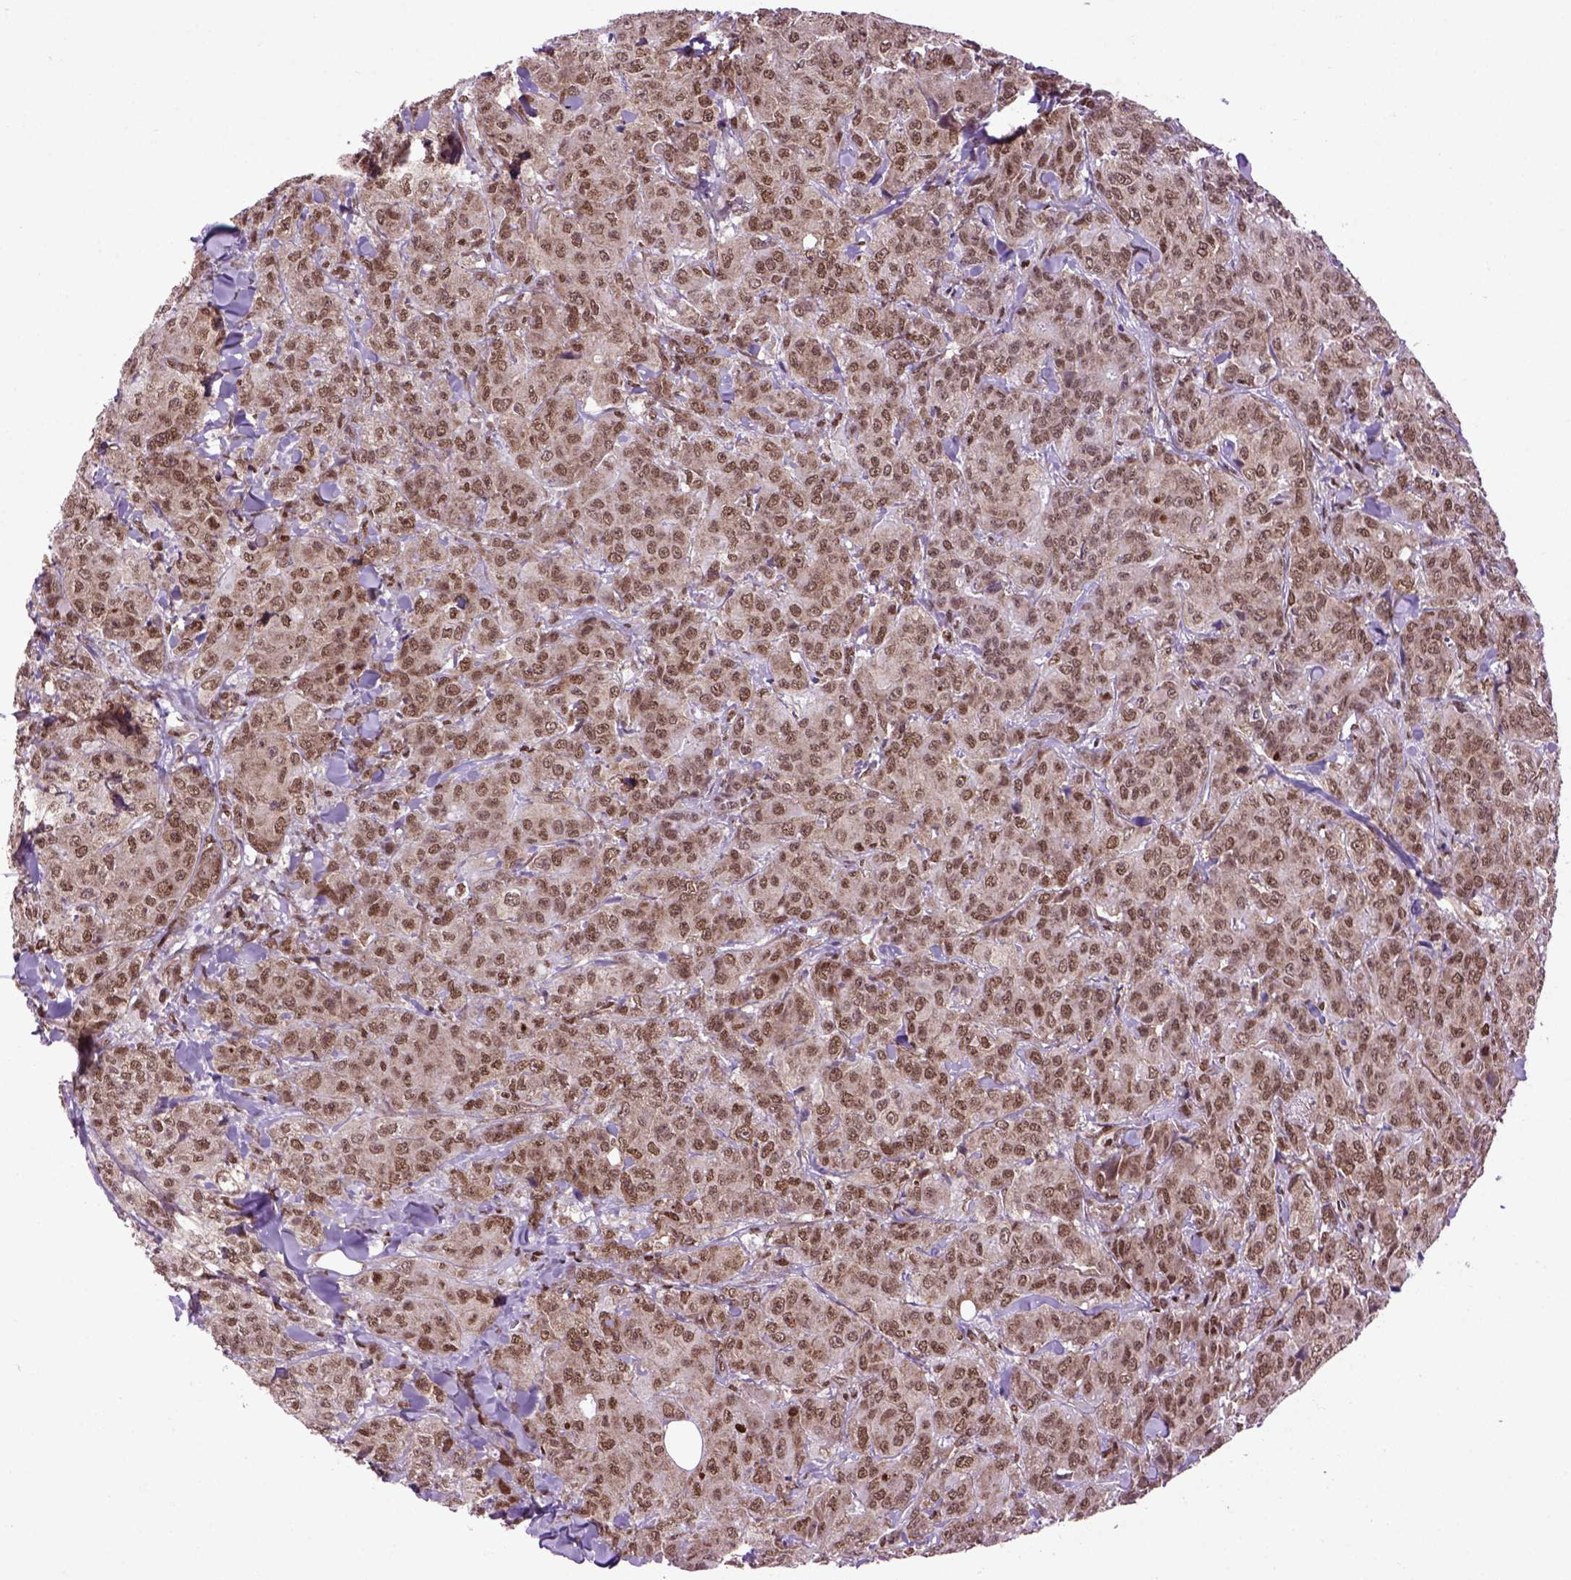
{"staining": {"intensity": "moderate", "quantity": ">75%", "location": "cytoplasmic/membranous,nuclear"}, "tissue": "breast cancer", "cell_type": "Tumor cells", "image_type": "cancer", "snomed": [{"axis": "morphology", "description": "Duct carcinoma"}, {"axis": "topography", "description": "Breast"}], "caption": "Immunohistochemical staining of breast intraductal carcinoma reveals medium levels of moderate cytoplasmic/membranous and nuclear staining in approximately >75% of tumor cells. (DAB IHC, brown staining for protein, blue staining for nuclei).", "gene": "CELF1", "patient": {"sex": "female", "age": 43}}